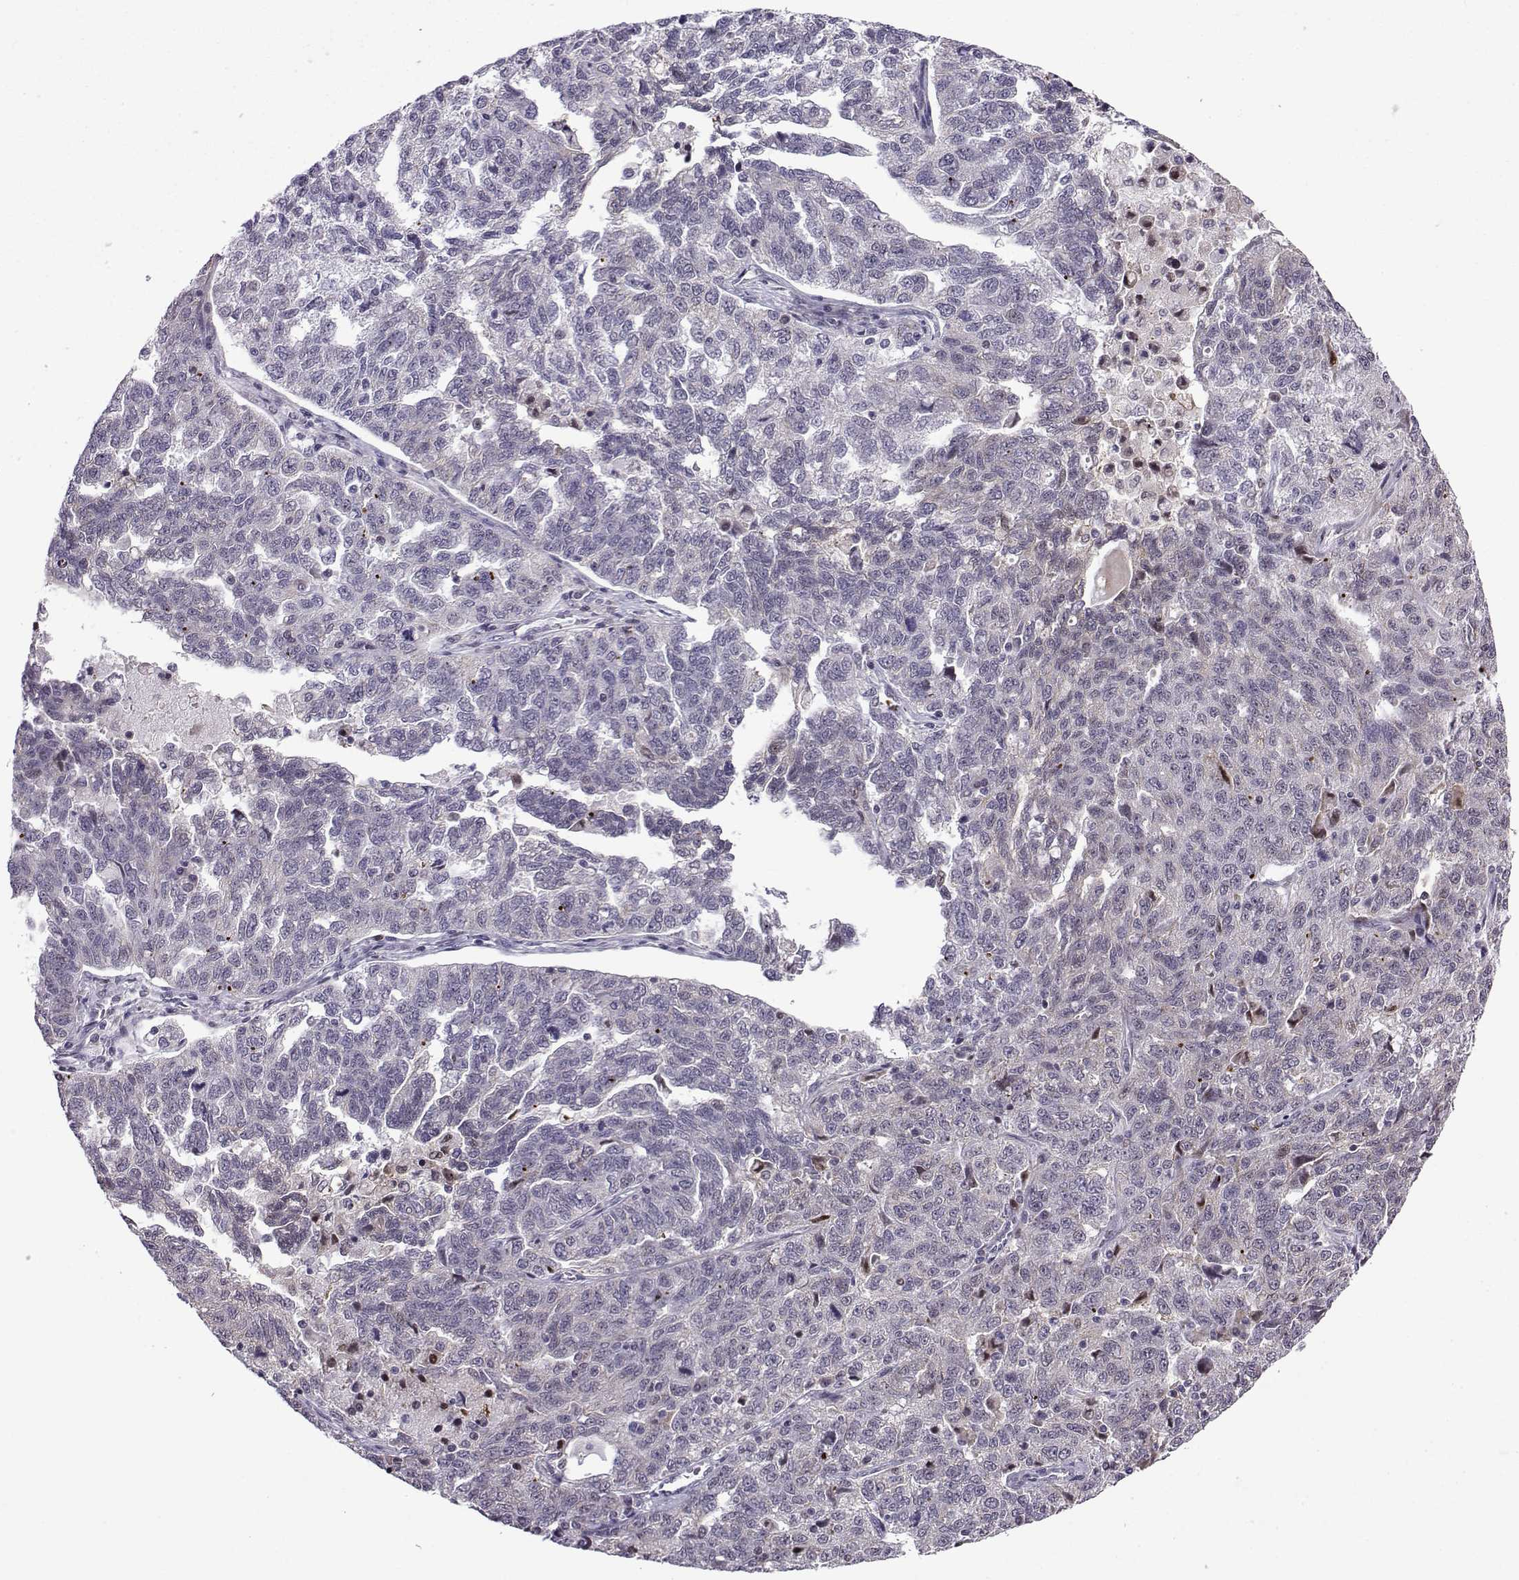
{"staining": {"intensity": "negative", "quantity": "none", "location": "none"}, "tissue": "ovarian cancer", "cell_type": "Tumor cells", "image_type": "cancer", "snomed": [{"axis": "morphology", "description": "Cystadenocarcinoma, serous, NOS"}, {"axis": "topography", "description": "Ovary"}], "caption": "Ovarian cancer (serous cystadenocarcinoma) stained for a protein using IHC displays no positivity tumor cells.", "gene": "FGF3", "patient": {"sex": "female", "age": 71}}